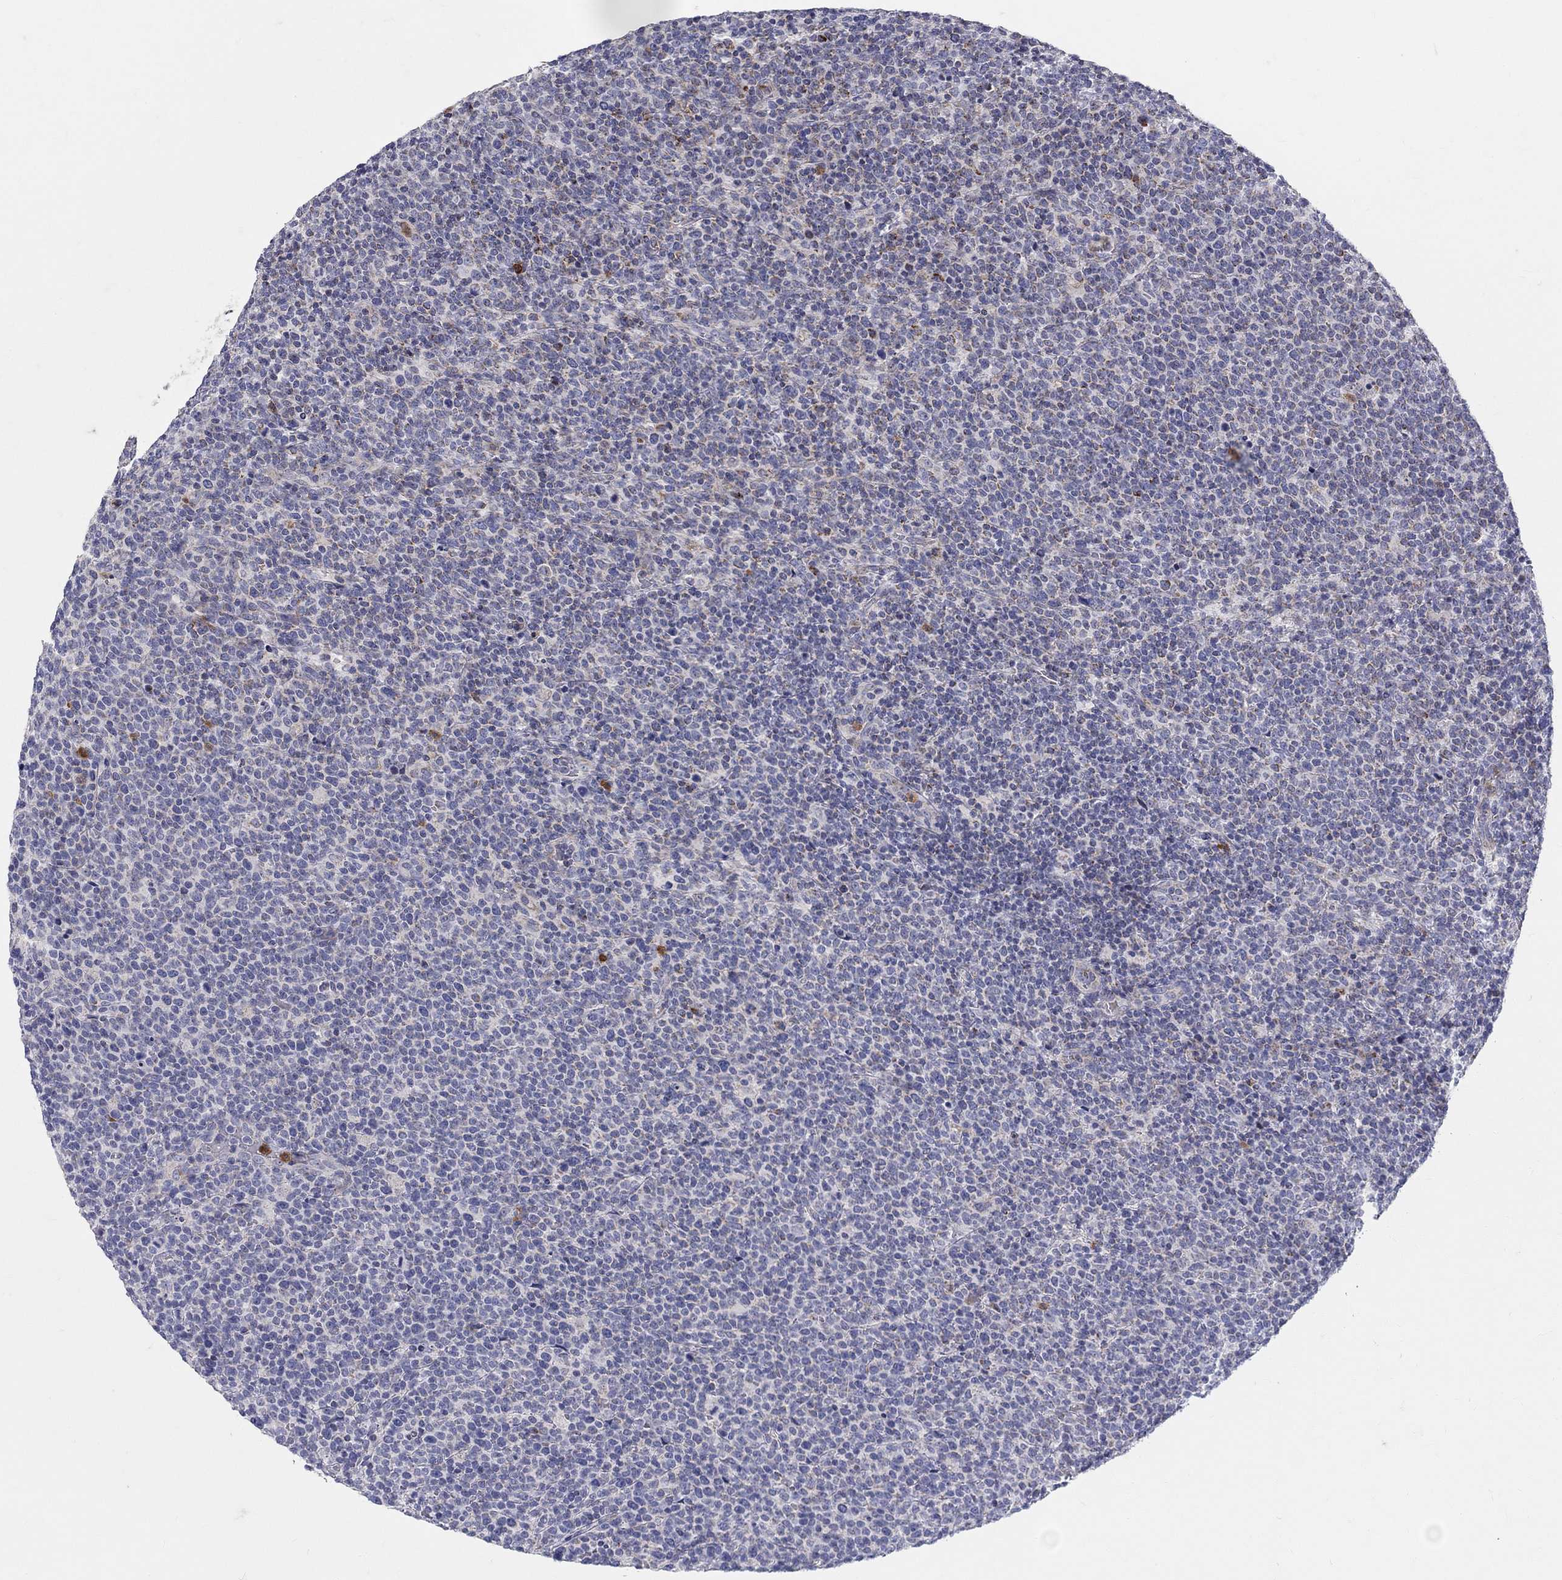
{"staining": {"intensity": "negative", "quantity": "none", "location": "none"}, "tissue": "lymphoma", "cell_type": "Tumor cells", "image_type": "cancer", "snomed": [{"axis": "morphology", "description": "Malignant lymphoma, non-Hodgkin's type, High grade"}, {"axis": "topography", "description": "Lymph node"}], "caption": "An immunohistochemistry (IHC) image of malignant lymphoma, non-Hodgkin's type (high-grade) is shown. There is no staining in tumor cells of malignant lymphoma, non-Hodgkin's type (high-grade). (Immunohistochemistry (ihc), brightfield microscopy, high magnification).", "gene": "HMX2", "patient": {"sex": "male", "age": 61}}